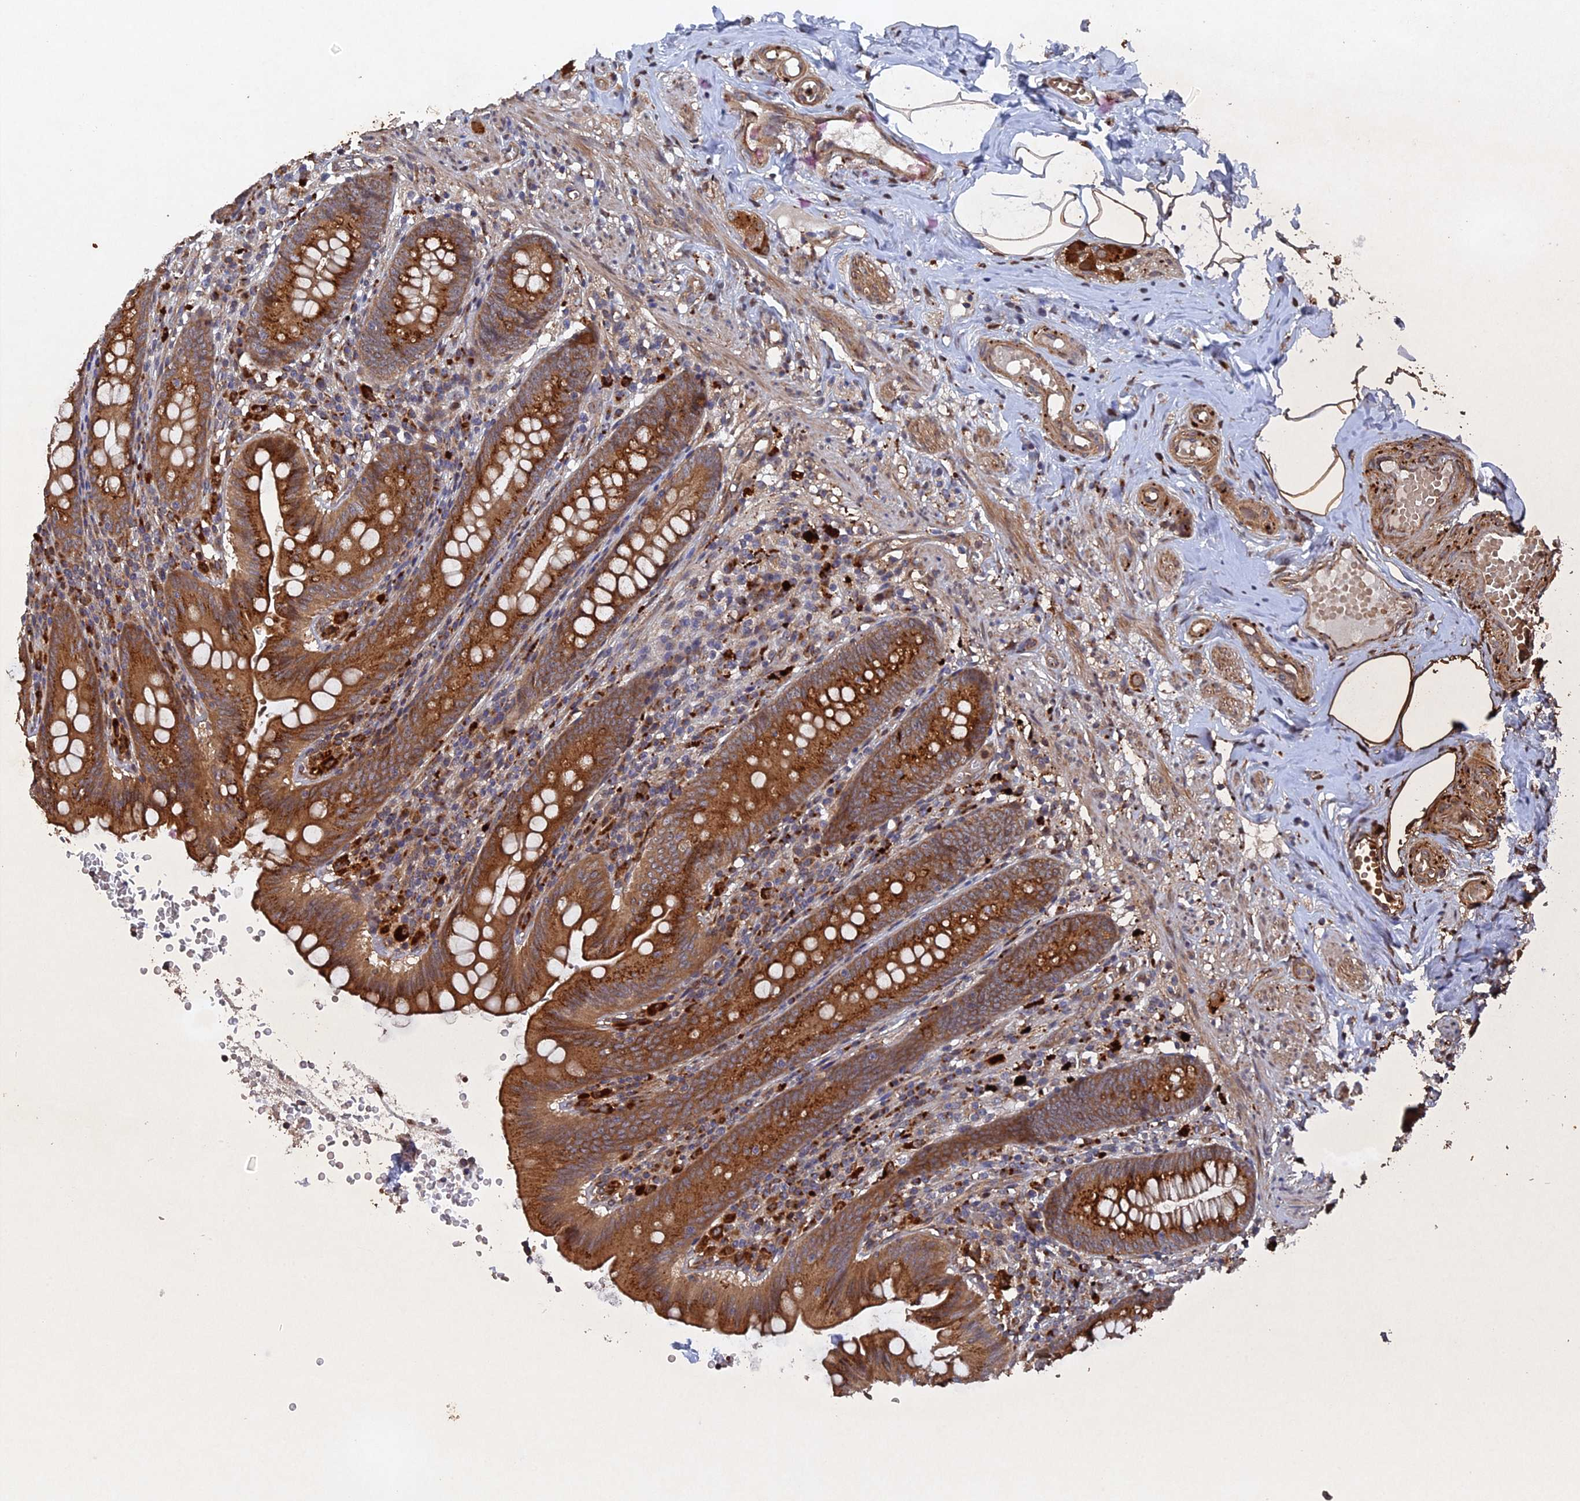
{"staining": {"intensity": "strong", "quantity": ">75%", "location": "cytoplasmic/membranous"}, "tissue": "appendix", "cell_type": "Glandular cells", "image_type": "normal", "snomed": [{"axis": "morphology", "description": "Normal tissue, NOS"}, {"axis": "topography", "description": "Appendix"}], "caption": "Protein expression analysis of benign appendix shows strong cytoplasmic/membranous positivity in approximately >75% of glandular cells.", "gene": "VPS37C", "patient": {"sex": "male", "age": 55}}